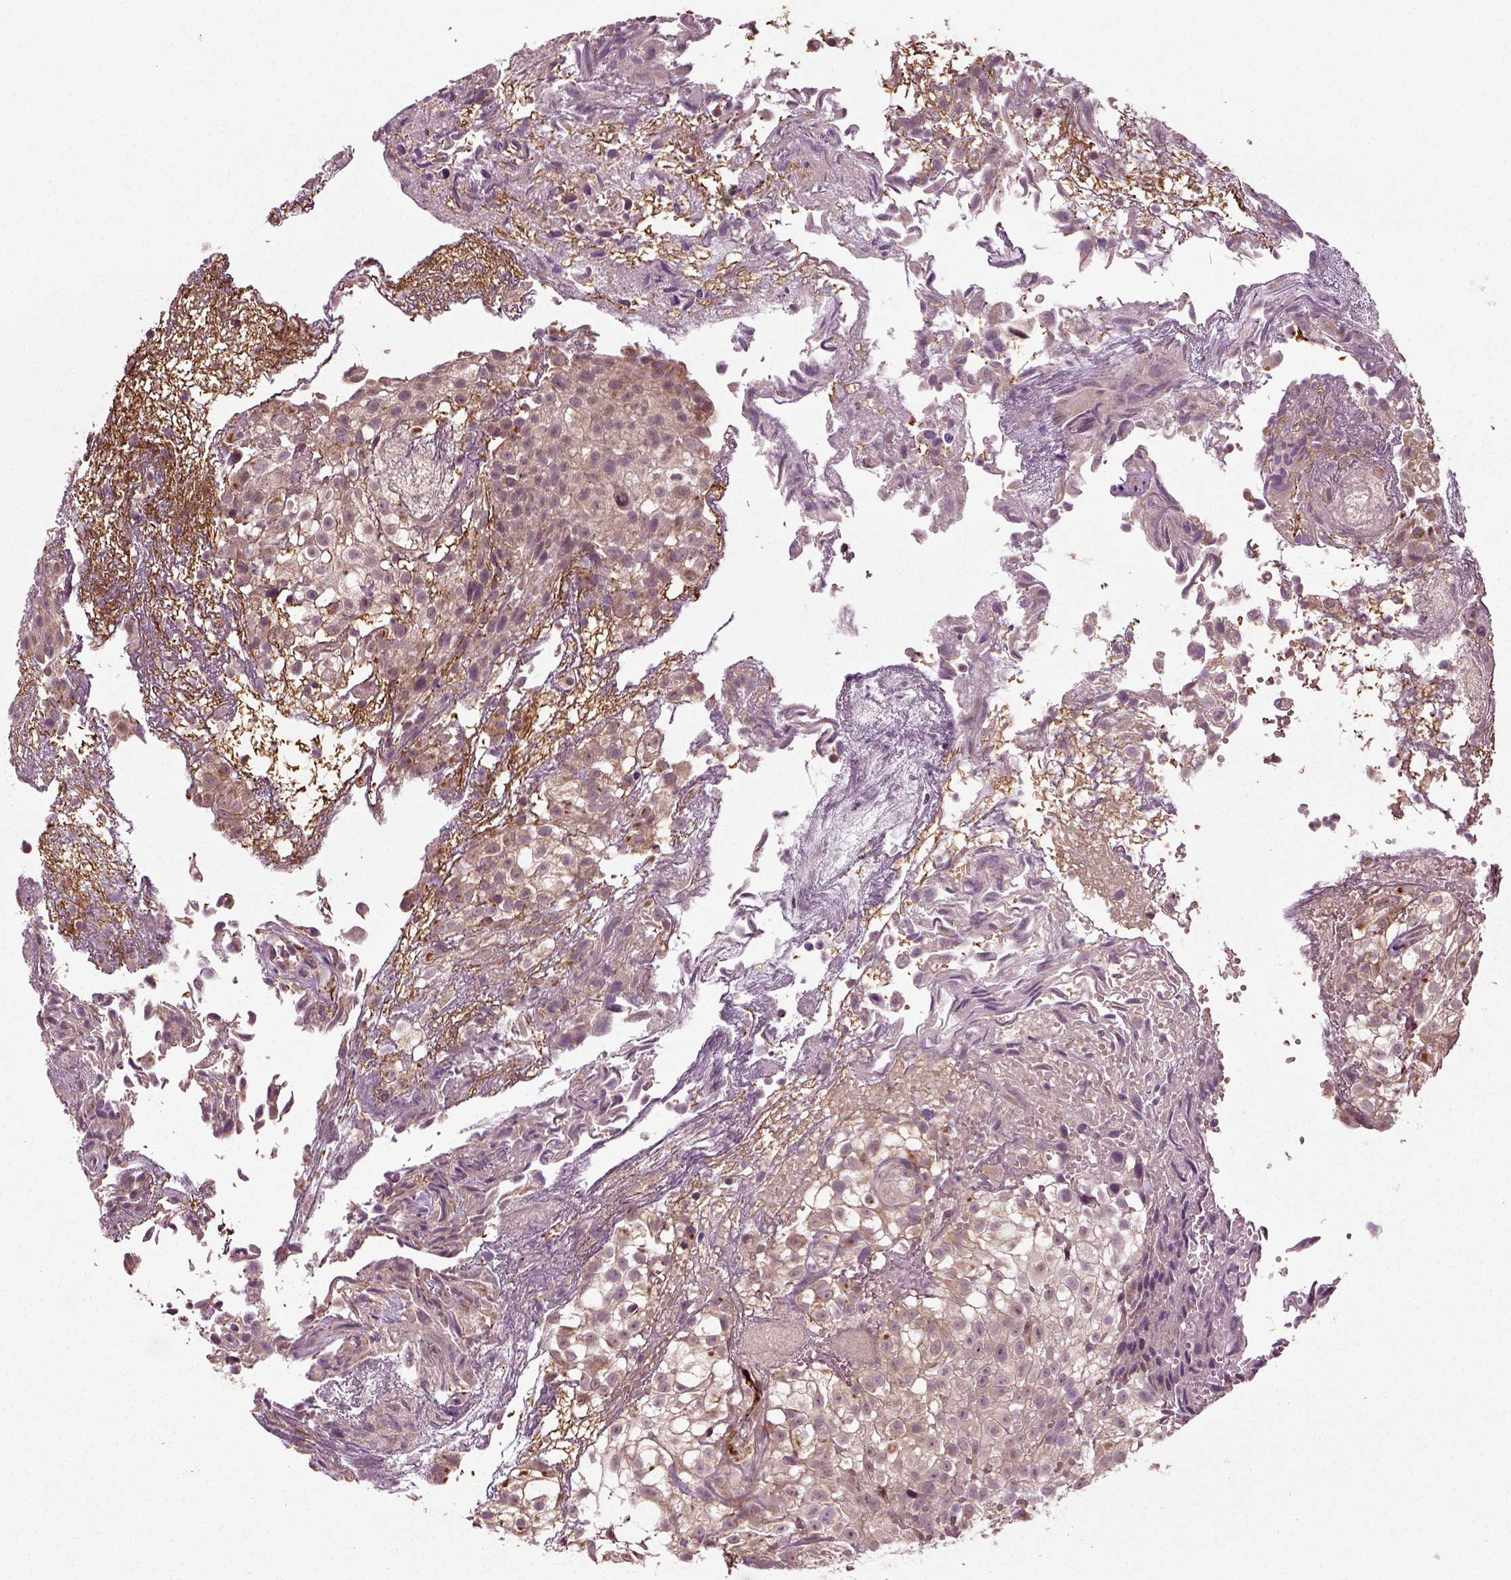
{"staining": {"intensity": "moderate", "quantity": "<25%", "location": "cytoplasmic/membranous"}, "tissue": "urothelial cancer", "cell_type": "Tumor cells", "image_type": "cancer", "snomed": [{"axis": "morphology", "description": "Urothelial carcinoma, High grade"}, {"axis": "topography", "description": "Urinary bladder"}], "caption": "Urothelial carcinoma (high-grade) stained for a protein (brown) displays moderate cytoplasmic/membranous positive expression in approximately <25% of tumor cells.", "gene": "PLCD3", "patient": {"sex": "male", "age": 56}}